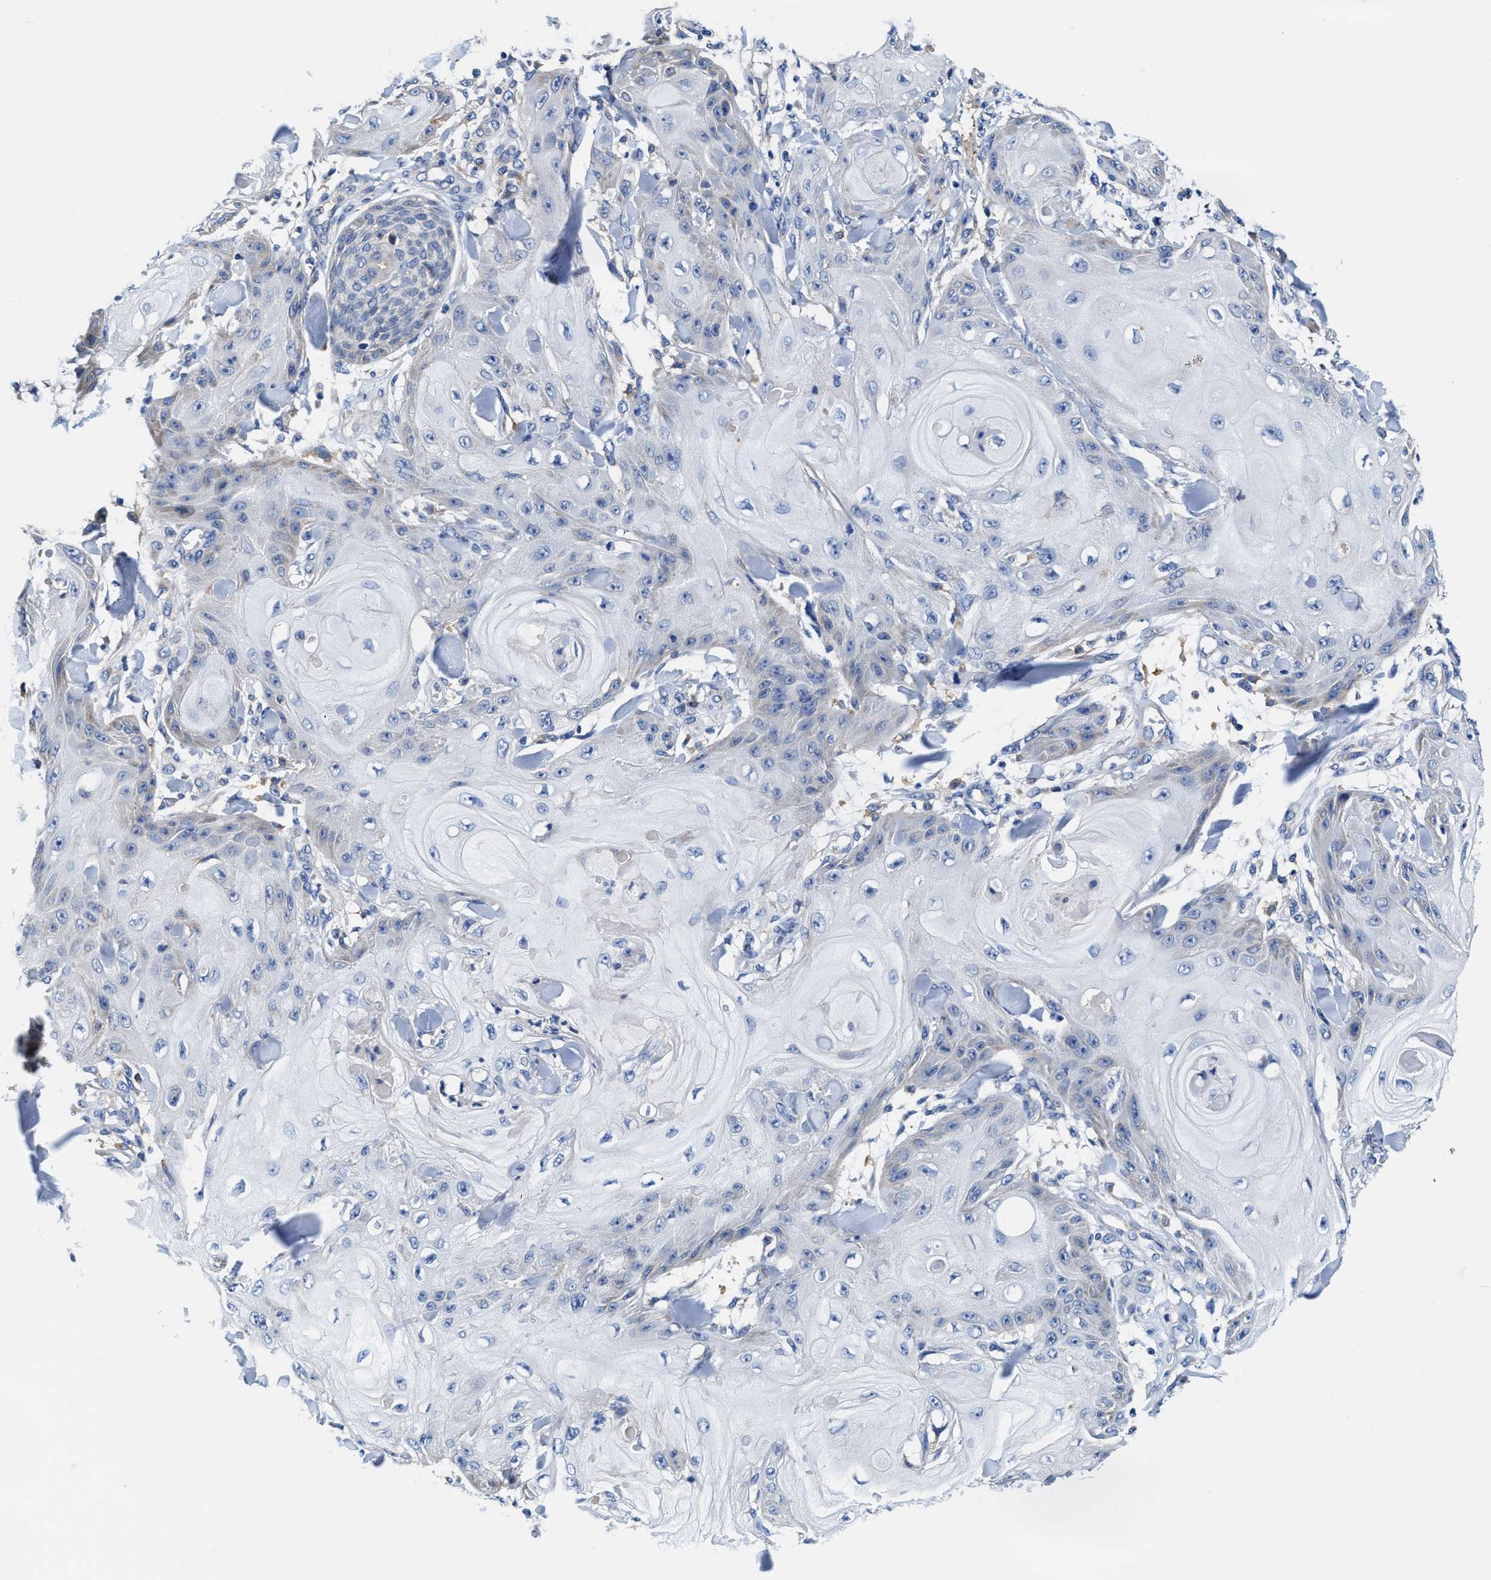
{"staining": {"intensity": "negative", "quantity": "none", "location": "none"}, "tissue": "skin cancer", "cell_type": "Tumor cells", "image_type": "cancer", "snomed": [{"axis": "morphology", "description": "Squamous cell carcinoma, NOS"}, {"axis": "topography", "description": "Skin"}], "caption": "This micrograph is of skin squamous cell carcinoma stained with immunohistochemistry to label a protein in brown with the nuclei are counter-stained blue. There is no positivity in tumor cells.", "gene": "TMEM30A", "patient": {"sex": "male", "age": 74}}